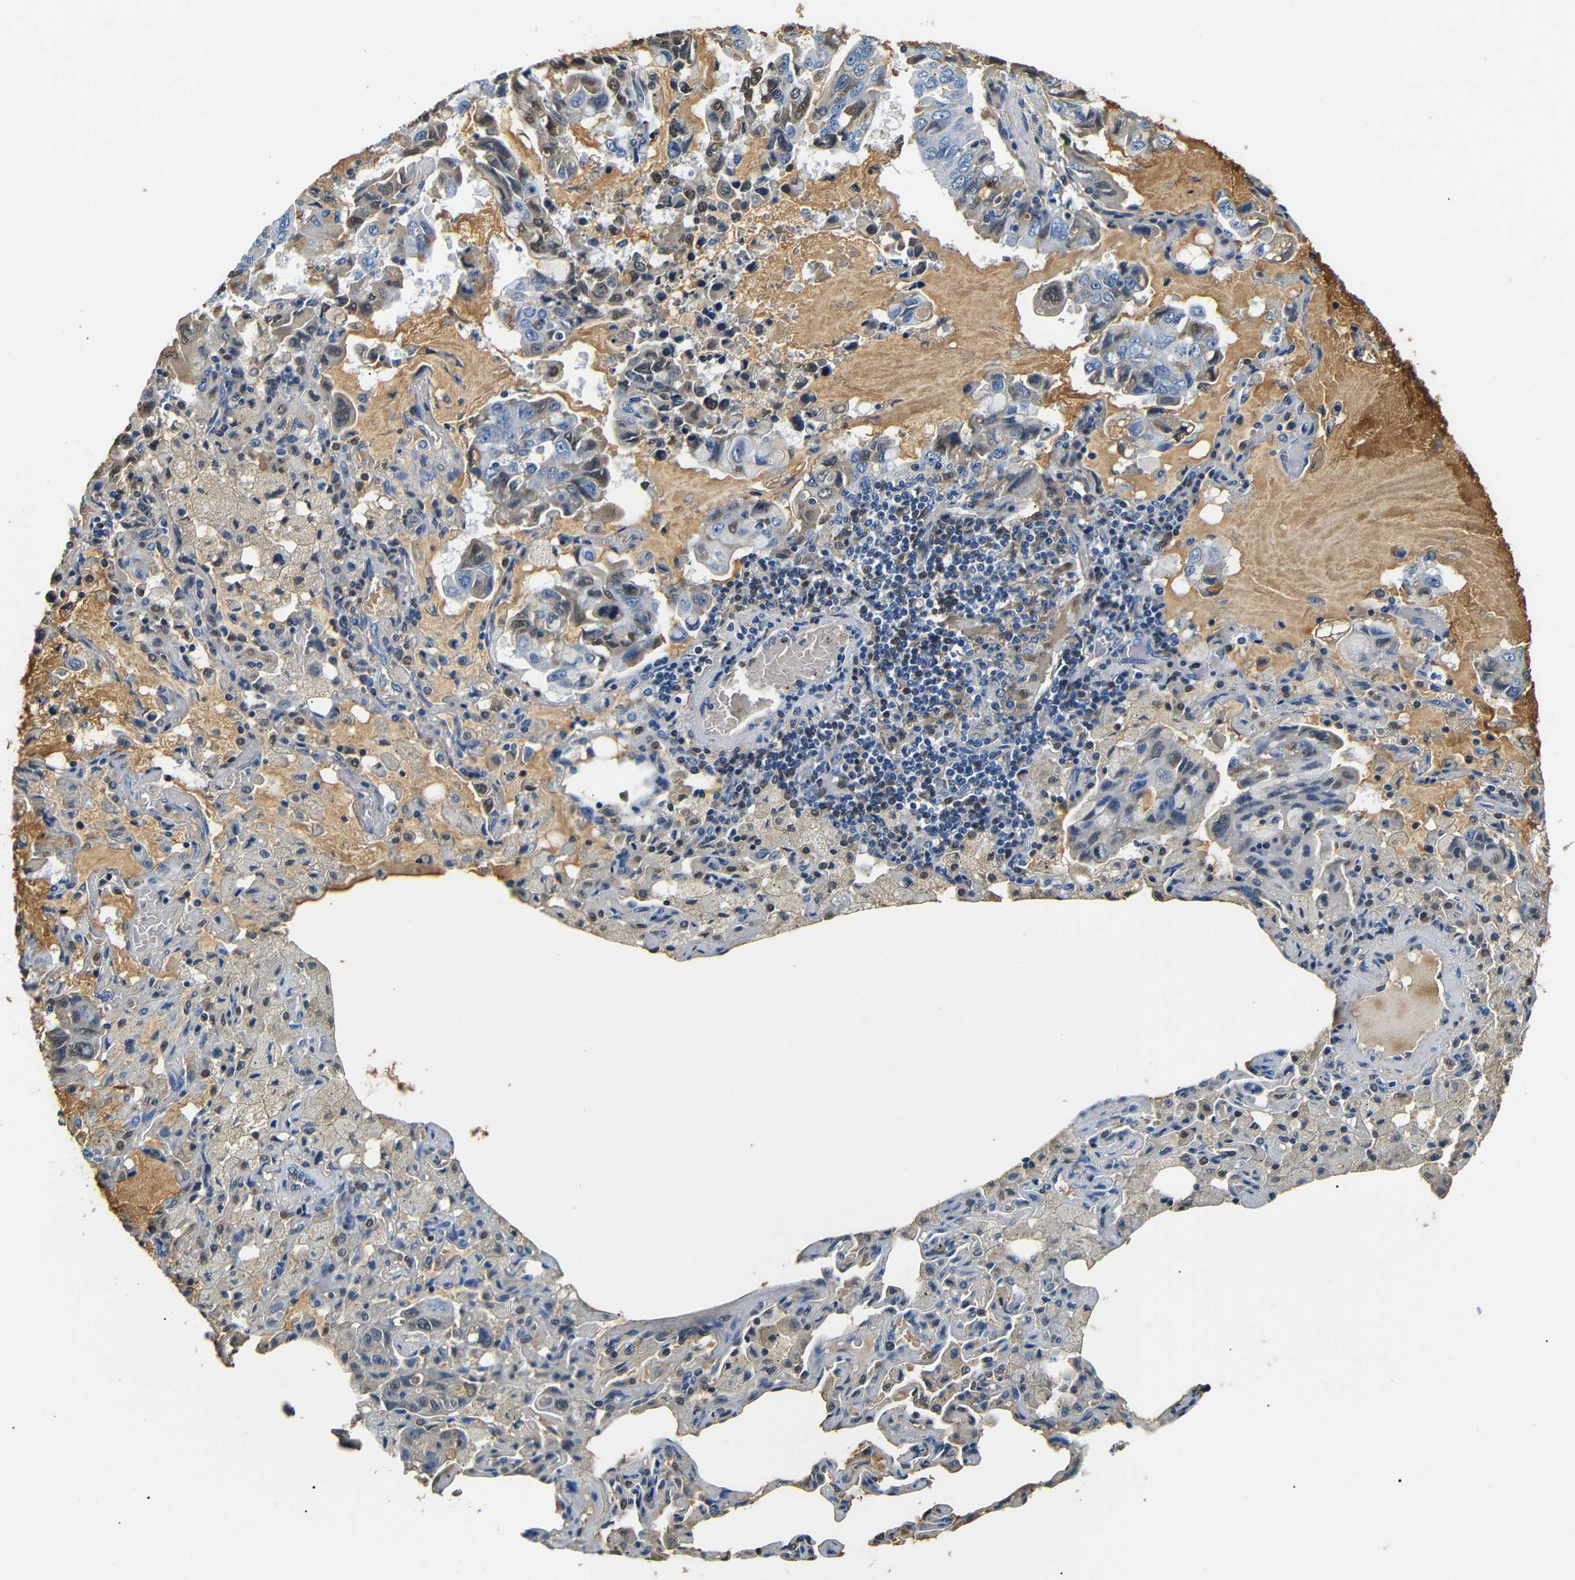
{"staining": {"intensity": "weak", "quantity": "25%-75%", "location": "cytoplasmic/membranous,nuclear"}, "tissue": "lung cancer", "cell_type": "Tumor cells", "image_type": "cancer", "snomed": [{"axis": "morphology", "description": "Adenocarcinoma, NOS"}, {"axis": "topography", "description": "Lung"}], "caption": "An IHC photomicrograph of tumor tissue is shown. Protein staining in brown shows weak cytoplasmic/membranous and nuclear positivity in lung adenocarcinoma within tumor cells. The staining was performed using DAB (3,3'-diaminobenzidine), with brown indicating positive protein expression. Nuclei are stained blue with hematoxylin.", "gene": "LHCGR", "patient": {"sex": "male", "age": 64}}